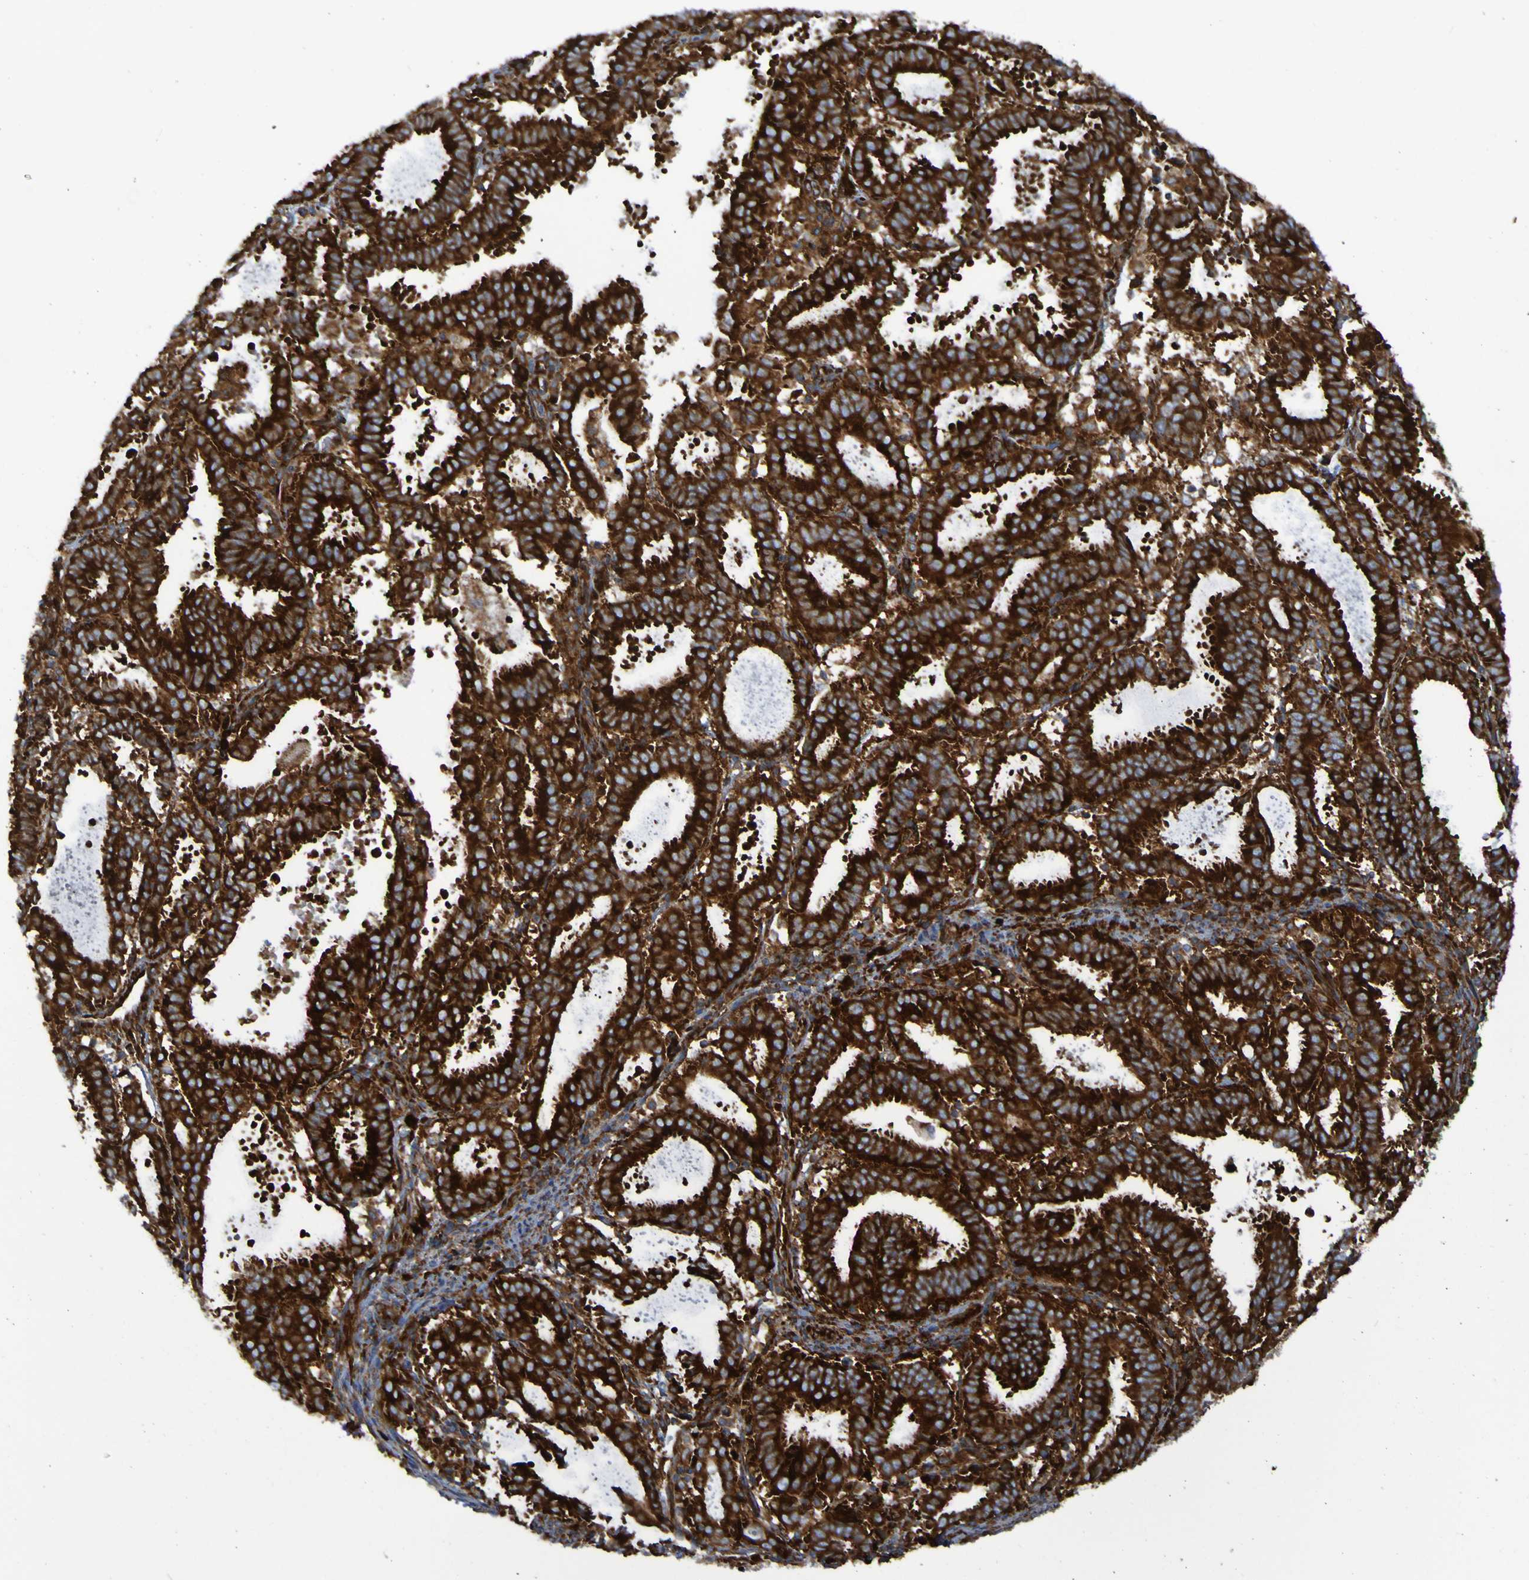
{"staining": {"intensity": "strong", "quantity": ">75%", "location": "cytoplasmic/membranous"}, "tissue": "endometrial cancer", "cell_type": "Tumor cells", "image_type": "cancer", "snomed": [{"axis": "morphology", "description": "Adenocarcinoma, NOS"}, {"axis": "topography", "description": "Uterus"}], "caption": "Protein expression analysis of human endometrial adenocarcinoma reveals strong cytoplasmic/membranous positivity in approximately >75% of tumor cells.", "gene": "RPL10", "patient": {"sex": "female", "age": 83}}